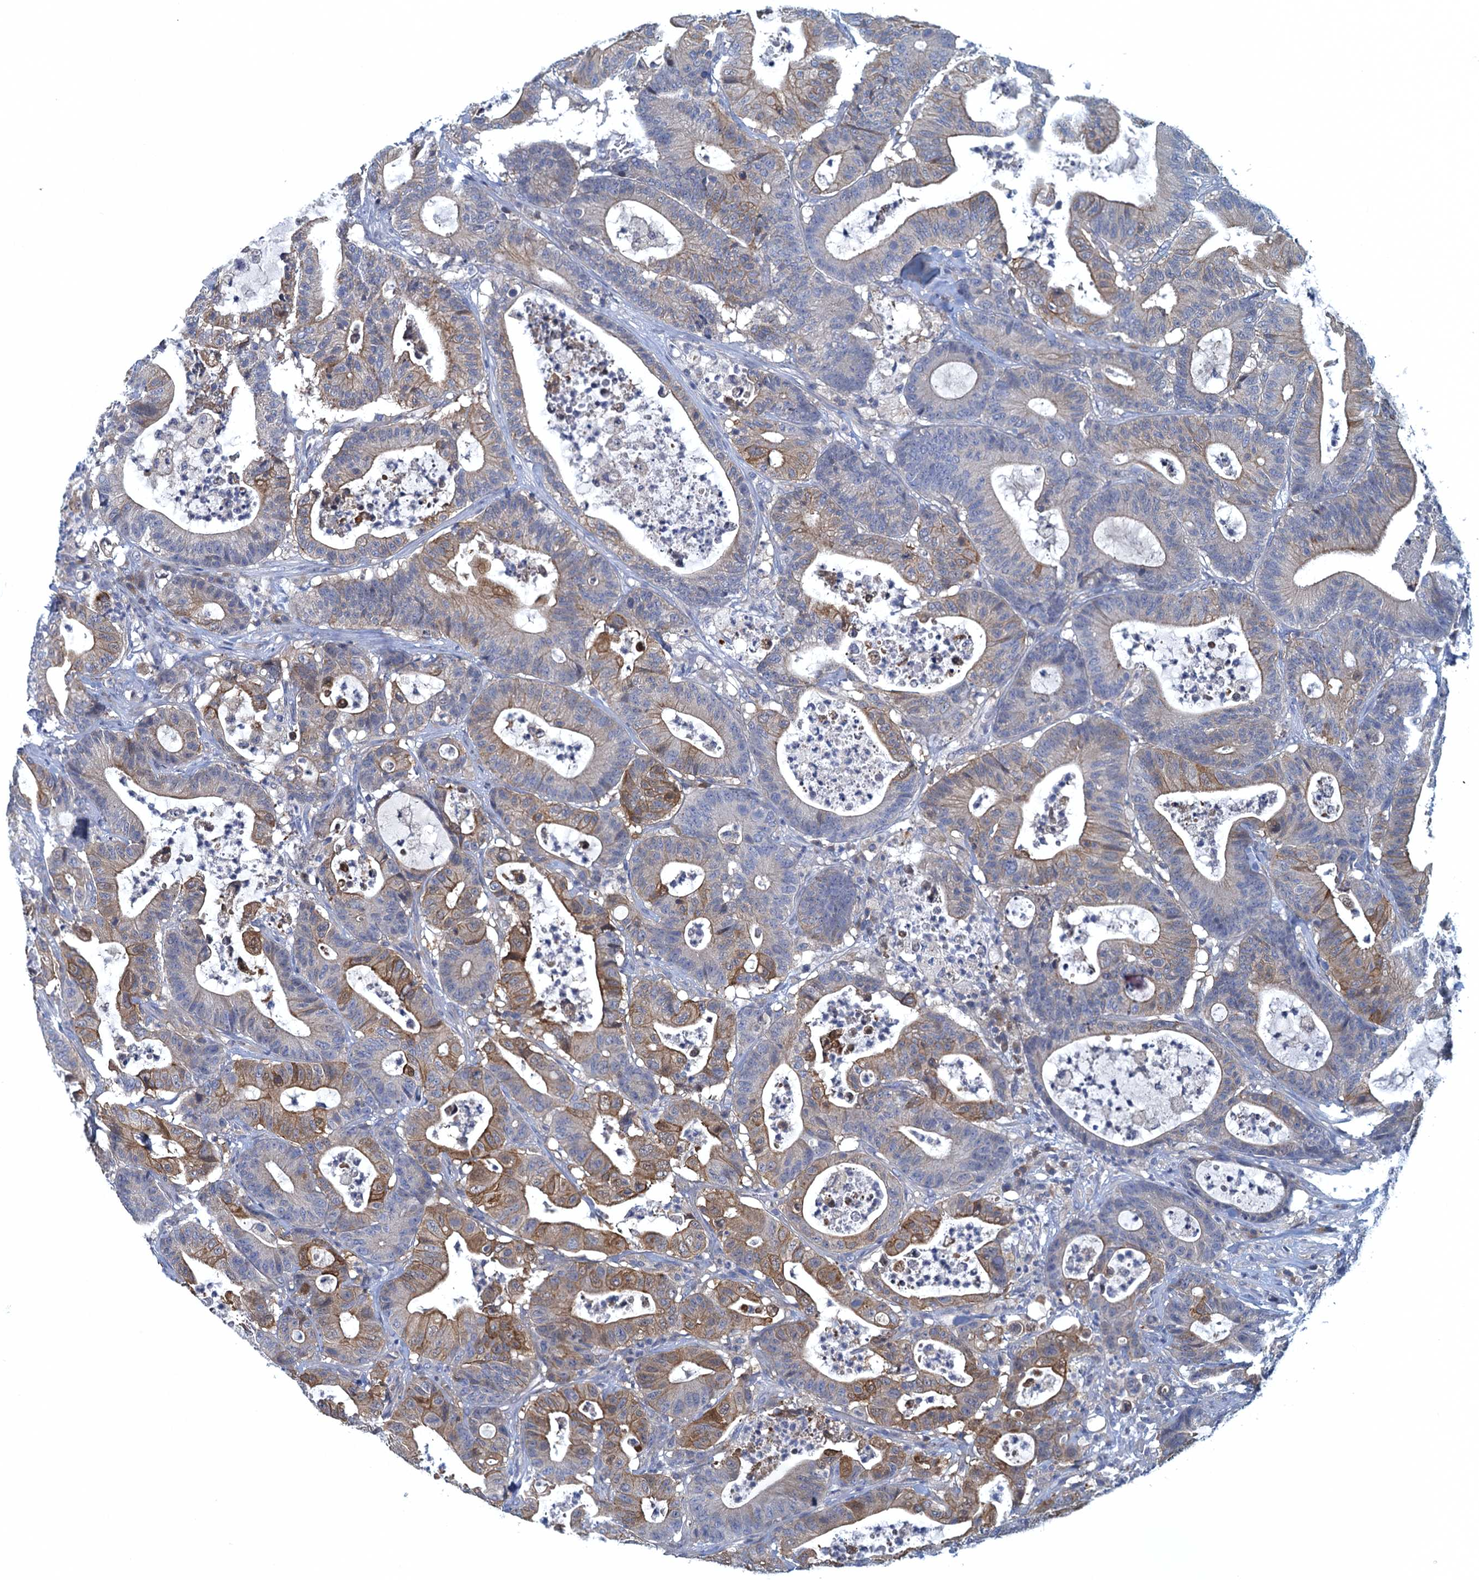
{"staining": {"intensity": "moderate", "quantity": "25%-75%", "location": "cytoplasmic/membranous"}, "tissue": "colorectal cancer", "cell_type": "Tumor cells", "image_type": "cancer", "snomed": [{"axis": "morphology", "description": "Adenocarcinoma, NOS"}, {"axis": "topography", "description": "Colon"}], "caption": "IHC of human colorectal cancer (adenocarcinoma) demonstrates medium levels of moderate cytoplasmic/membranous staining in about 25%-75% of tumor cells.", "gene": "NCKAP1L", "patient": {"sex": "female", "age": 84}}